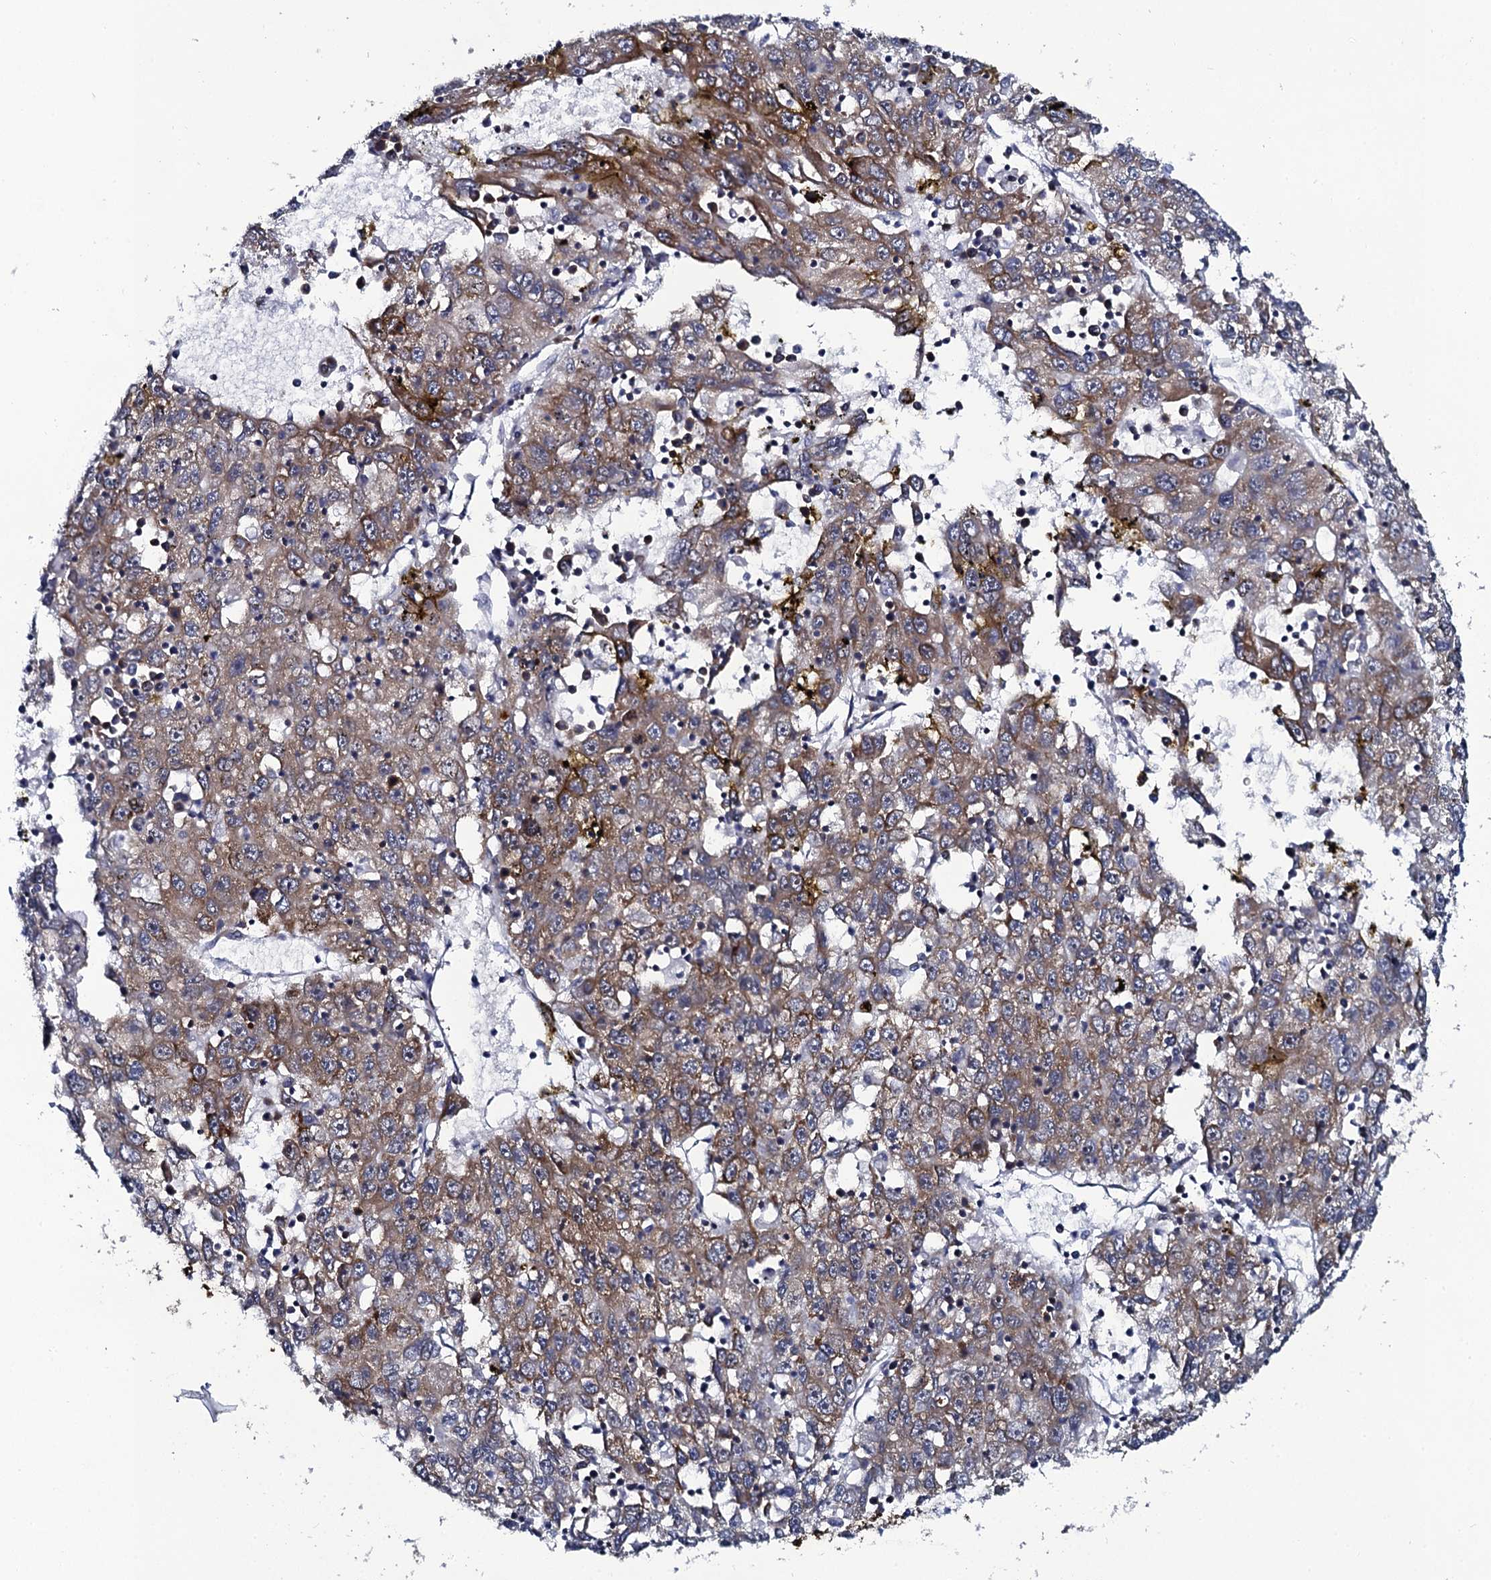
{"staining": {"intensity": "moderate", "quantity": "25%-75%", "location": "cytoplasmic/membranous"}, "tissue": "liver cancer", "cell_type": "Tumor cells", "image_type": "cancer", "snomed": [{"axis": "morphology", "description": "Carcinoma, Hepatocellular, NOS"}, {"axis": "topography", "description": "Liver"}], "caption": "An IHC histopathology image of tumor tissue is shown. Protein staining in brown highlights moderate cytoplasmic/membranous positivity in liver cancer within tumor cells.", "gene": "SPTY2D1", "patient": {"sex": "male", "age": 49}}